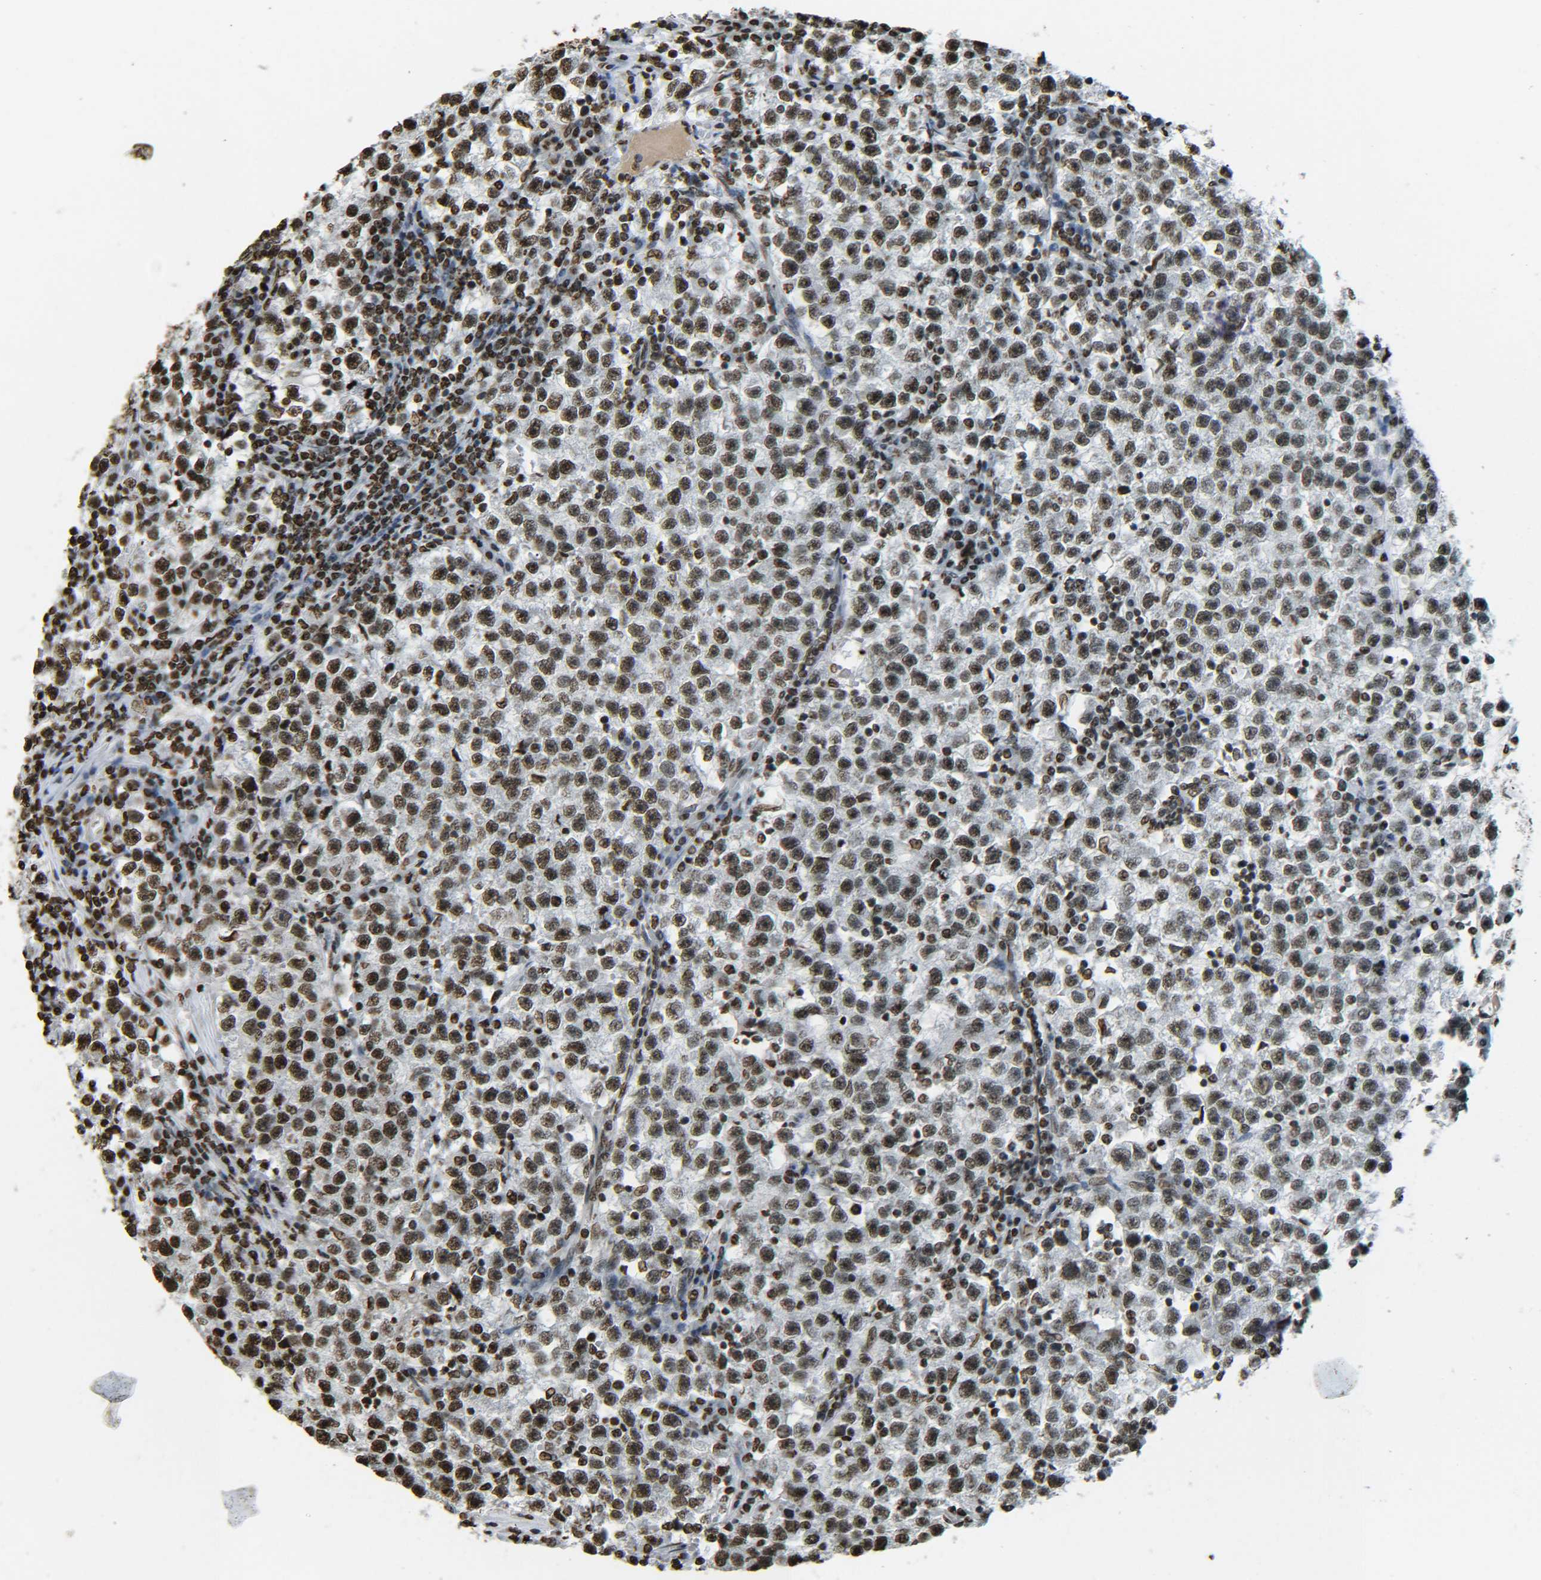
{"staining": {"intensity": "moderate", "quantity": ">75%", "location": "nuclear"}, "tissue": "testis cancer", "cell_type": "Tumor cells", "image_type": "cancer", "snomed": [{"axis": "morphology", "description": "Seminoma, NOS"}, {"axis": "topography", "description": "Testis"}], "caption": "Immunohistochemistry staining of testis cancer, which reveals medium levels of moderate nuclear staining in approximately >75% of tumor cells indicating moderate nuclear protein positivity. The staining was performed using DAB (brown) for protein detection and nuclei were counterstained in hematoxylin (blue).", "gene": "H4C16", "patient": {"sex": "male", "age": 22}}